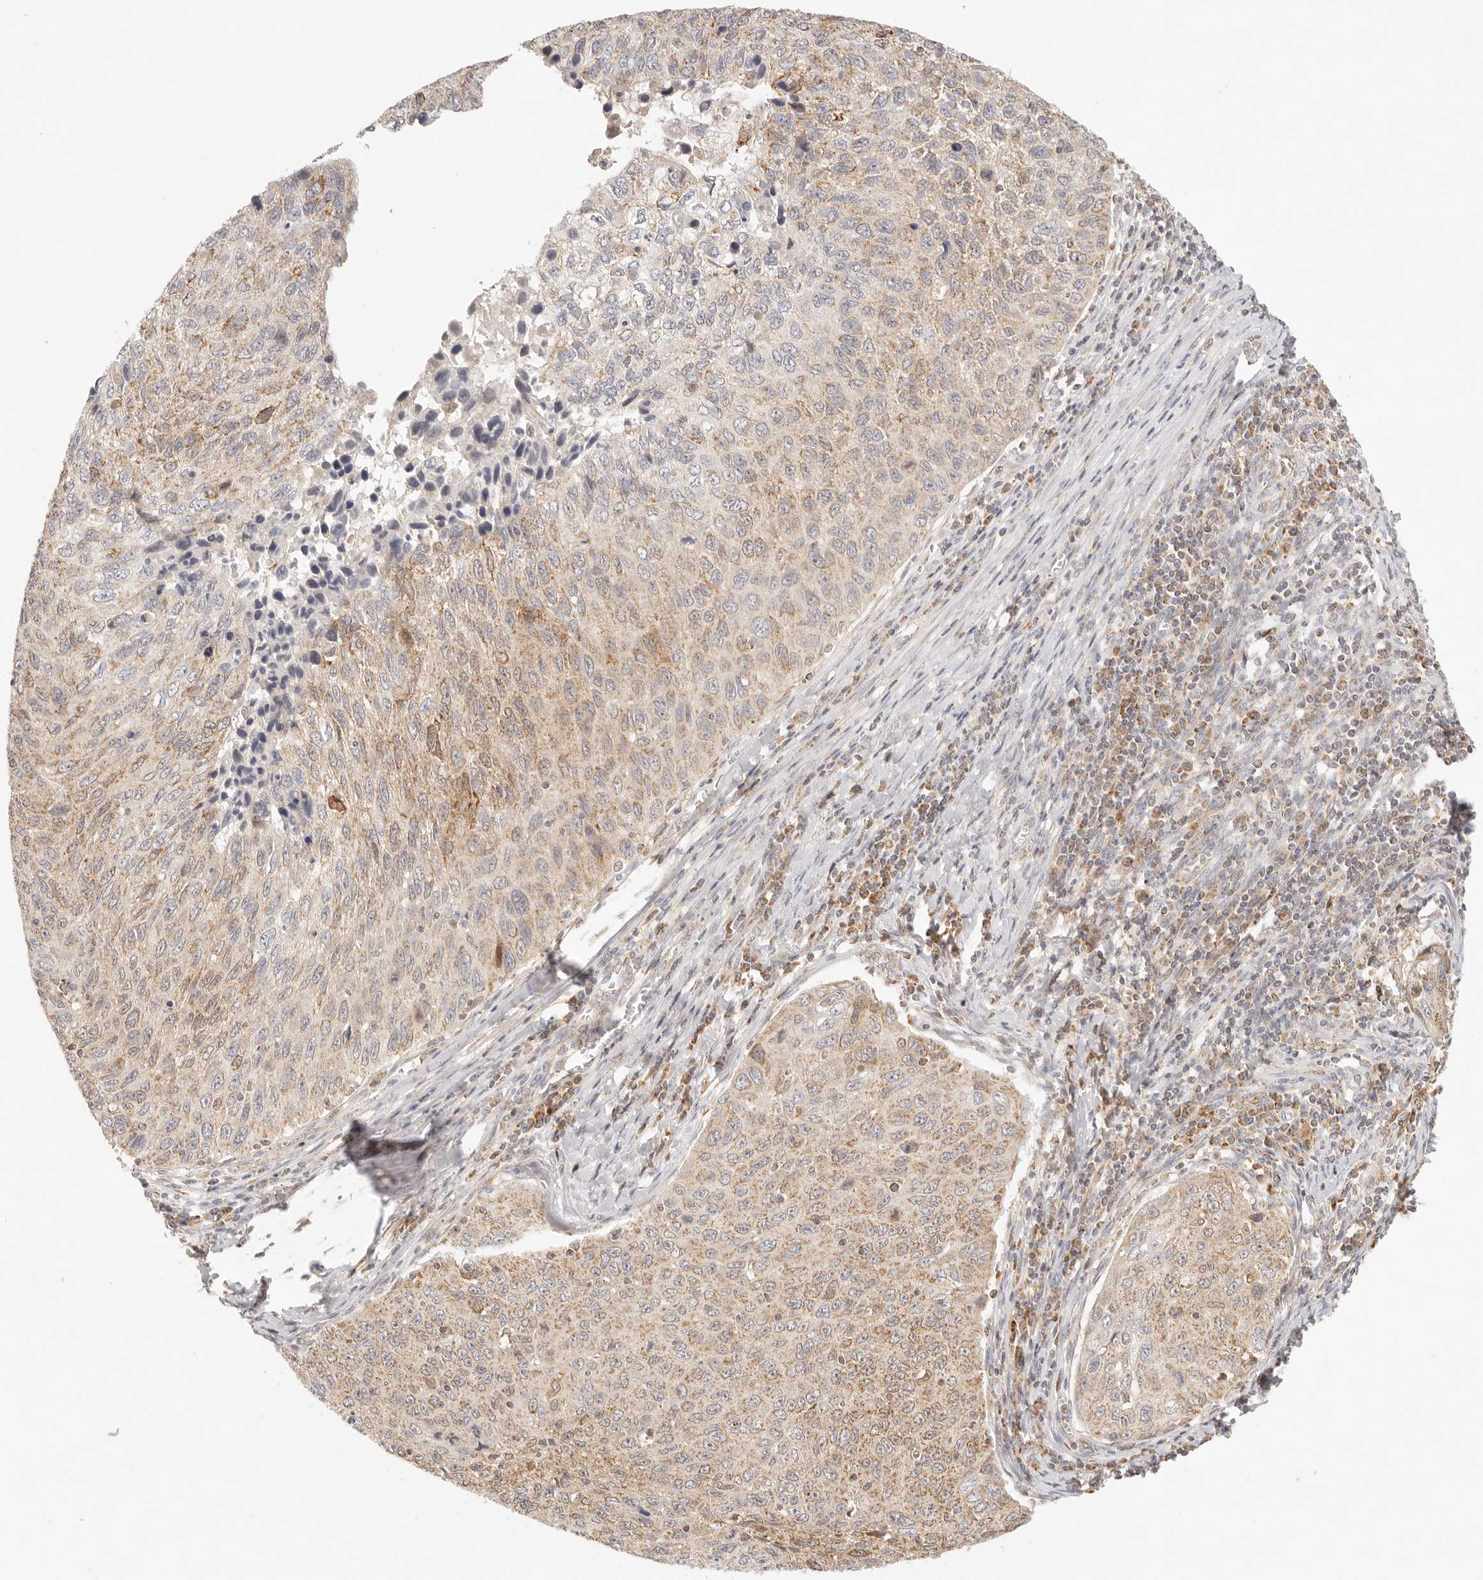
{"staining": {"intensity": "moderate", "quantity": ">75%", "location": "cytoplasmic/membranous"}, "tissue": "cervical cancer", "cell_type": "Tumor cells", "image_type": "cancer", "snomed": [{"axis": "morphology", "description": "Squamous cell carcinoma, NOS"}, {"axis": "topography", "description": "Cervix"}], "caption": "Cervical cancer stained with DAB immunohistochemistry (IHC) demonstrates medium levels of moderate cytoplasmic/membranous positivity in approximately >75% of tumor cells.", "gene": "COA6", "patient": {"sex": "female", "age": 53}}